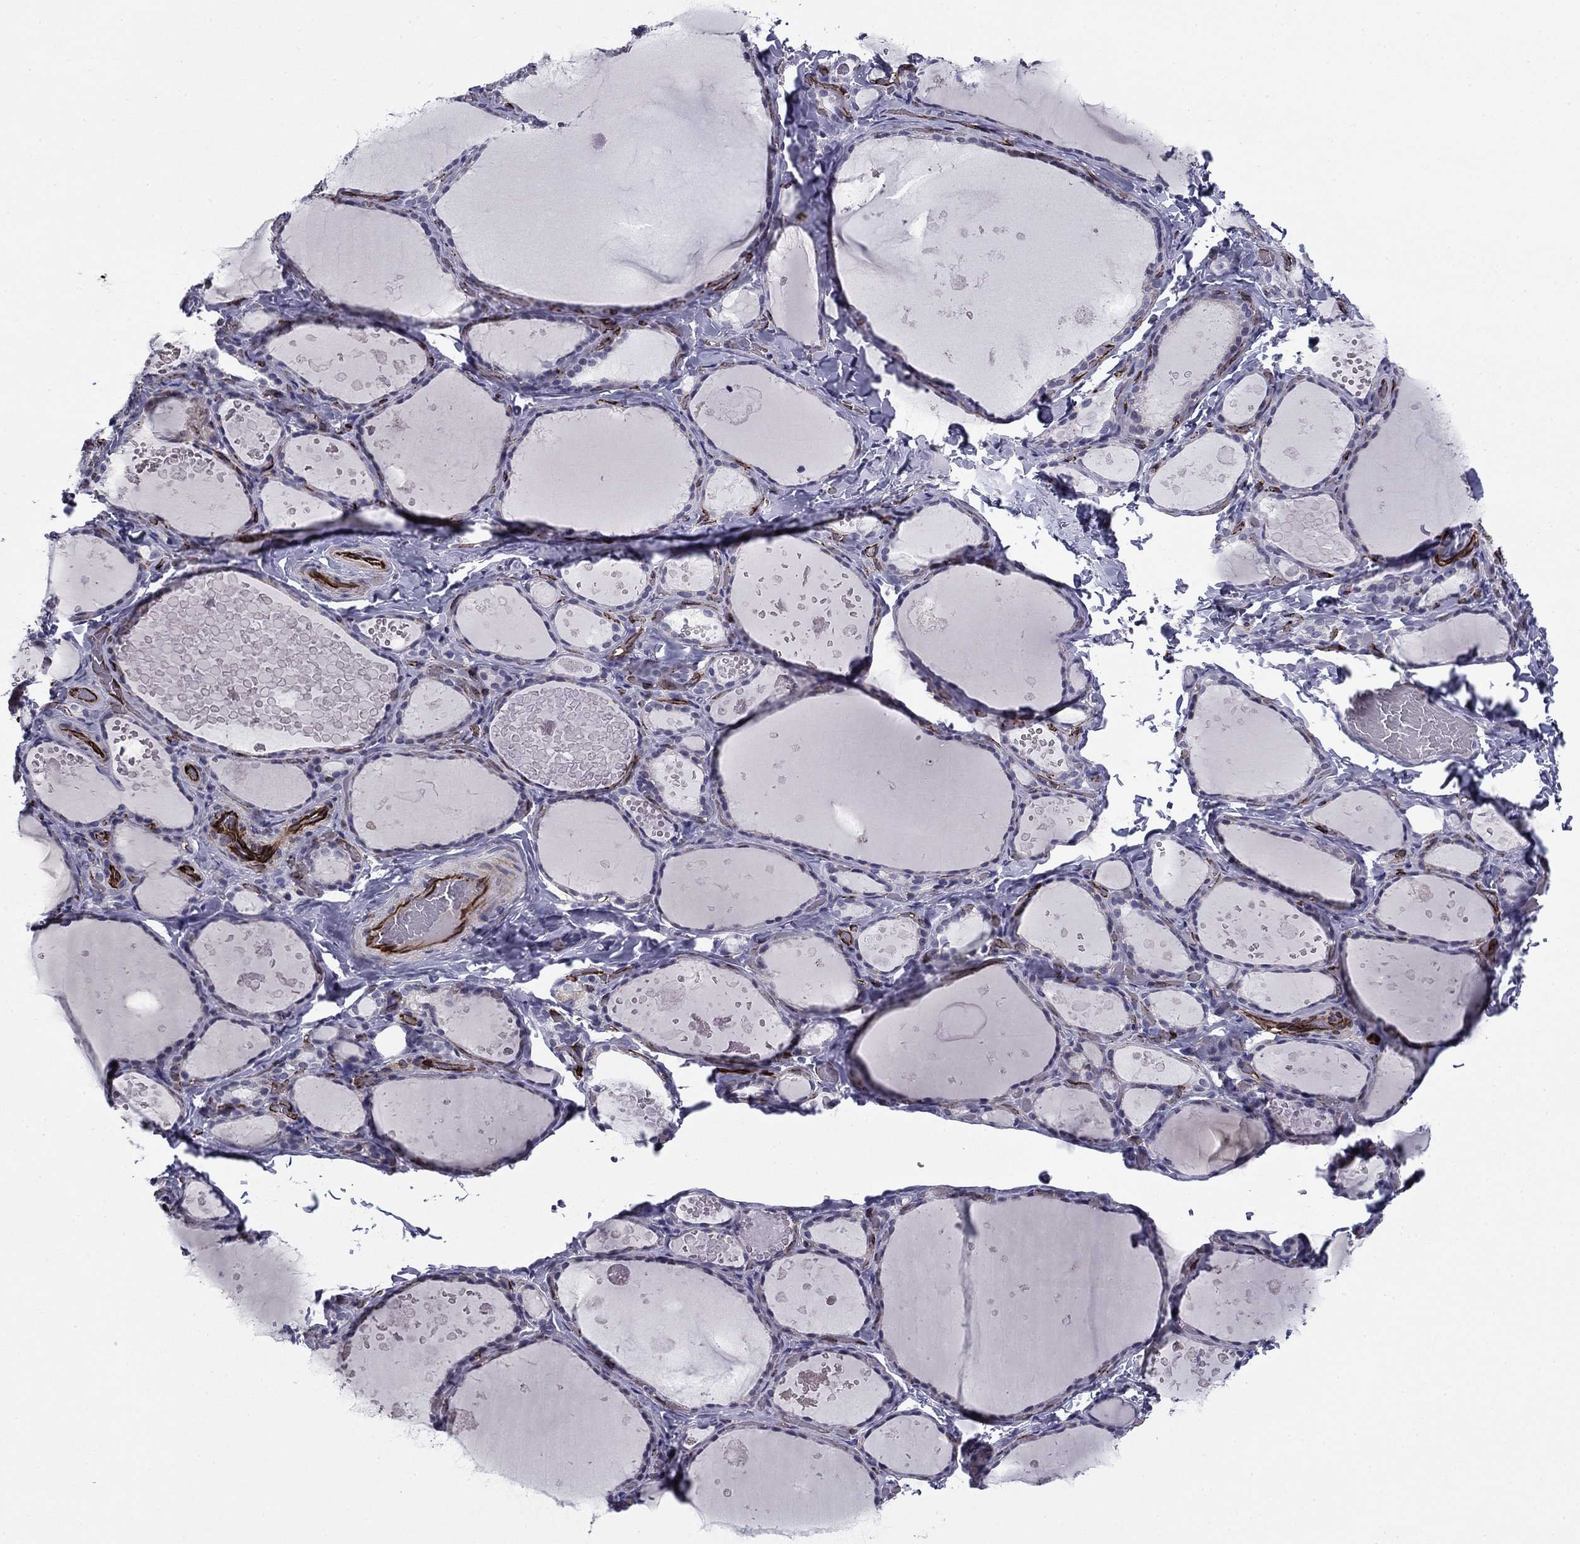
{"staining": {"intensity": "negative", "quantity": "none", "location": "none"}, "tissue": "thyroid gland", "cell_type": "Glandular cells", "image_type": "normal", "snomed": [{"axis": "morphology", "description": "Normal tissue, NOS"}, {"axis": "topography", "description": "Thyroid gland"}], "caption": "DAB immunohistochemical staining of benign human thyroid gland displays no significant positivity in glandular cells.", "gene": "ANKS4B", "patient": {"sex": "female", "age": 56}}